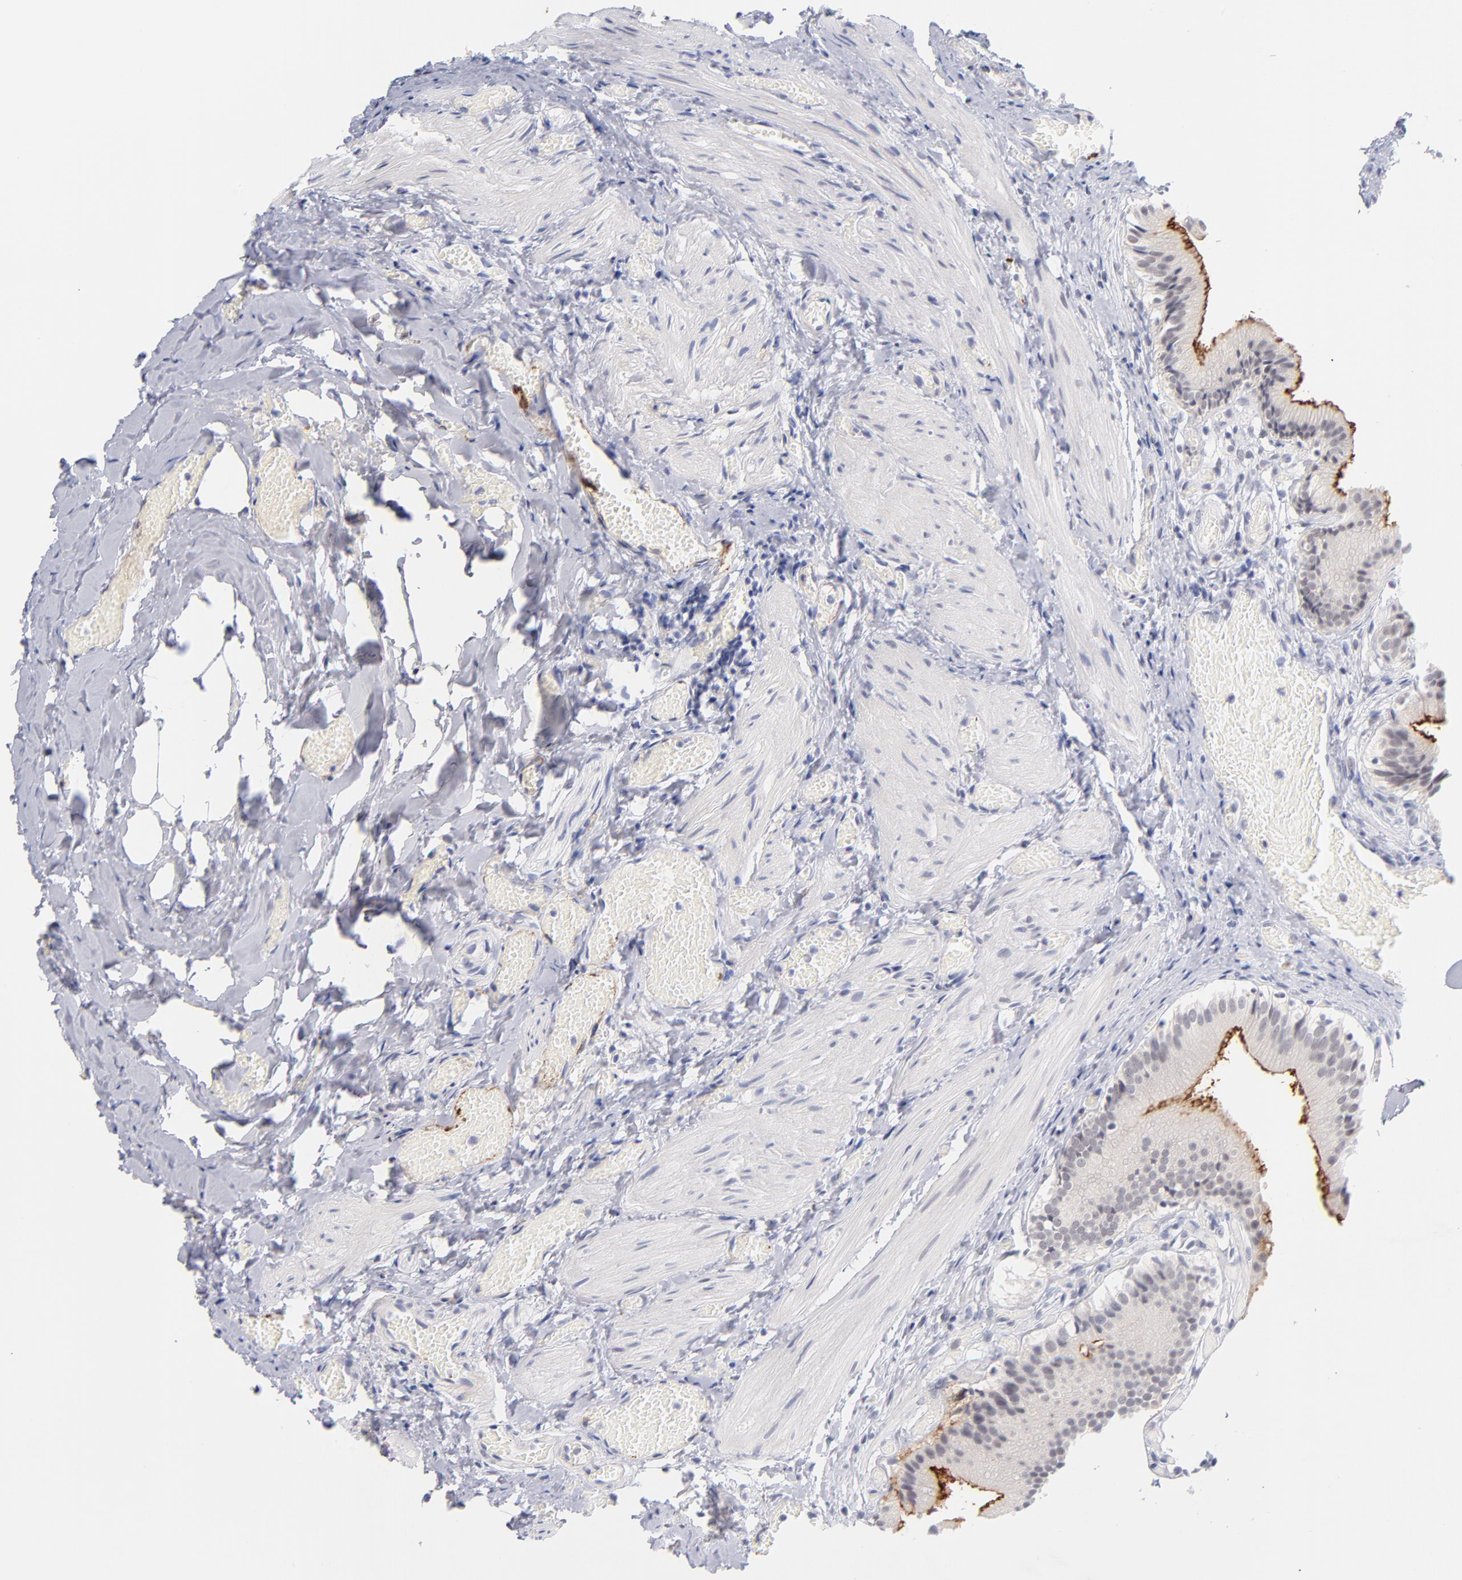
{"staining": {"intensity": "strong", "quantity": ">75%", "location": "cytoplasmic/membranous"}, "tissue": "gallbladder", "cell_type": "Glandular cells", "image_type": "normal", "snomed": [{"axis": "morphology", "description": "Normal tissue, NOS"}, {"axis": "topography", "description": "Gallbladder"}], "caption": "A brown stain shows strong cytoplasmic/membranous positivity of a protein in glandular cells of normal gallbladder. The staining is performed using DAB brown chromogen to label protein expression. The nuclei are counter-stained blue using hematoxylin.", "gene": "WSB1", "patient": {"sex": "male", "age": 65}}